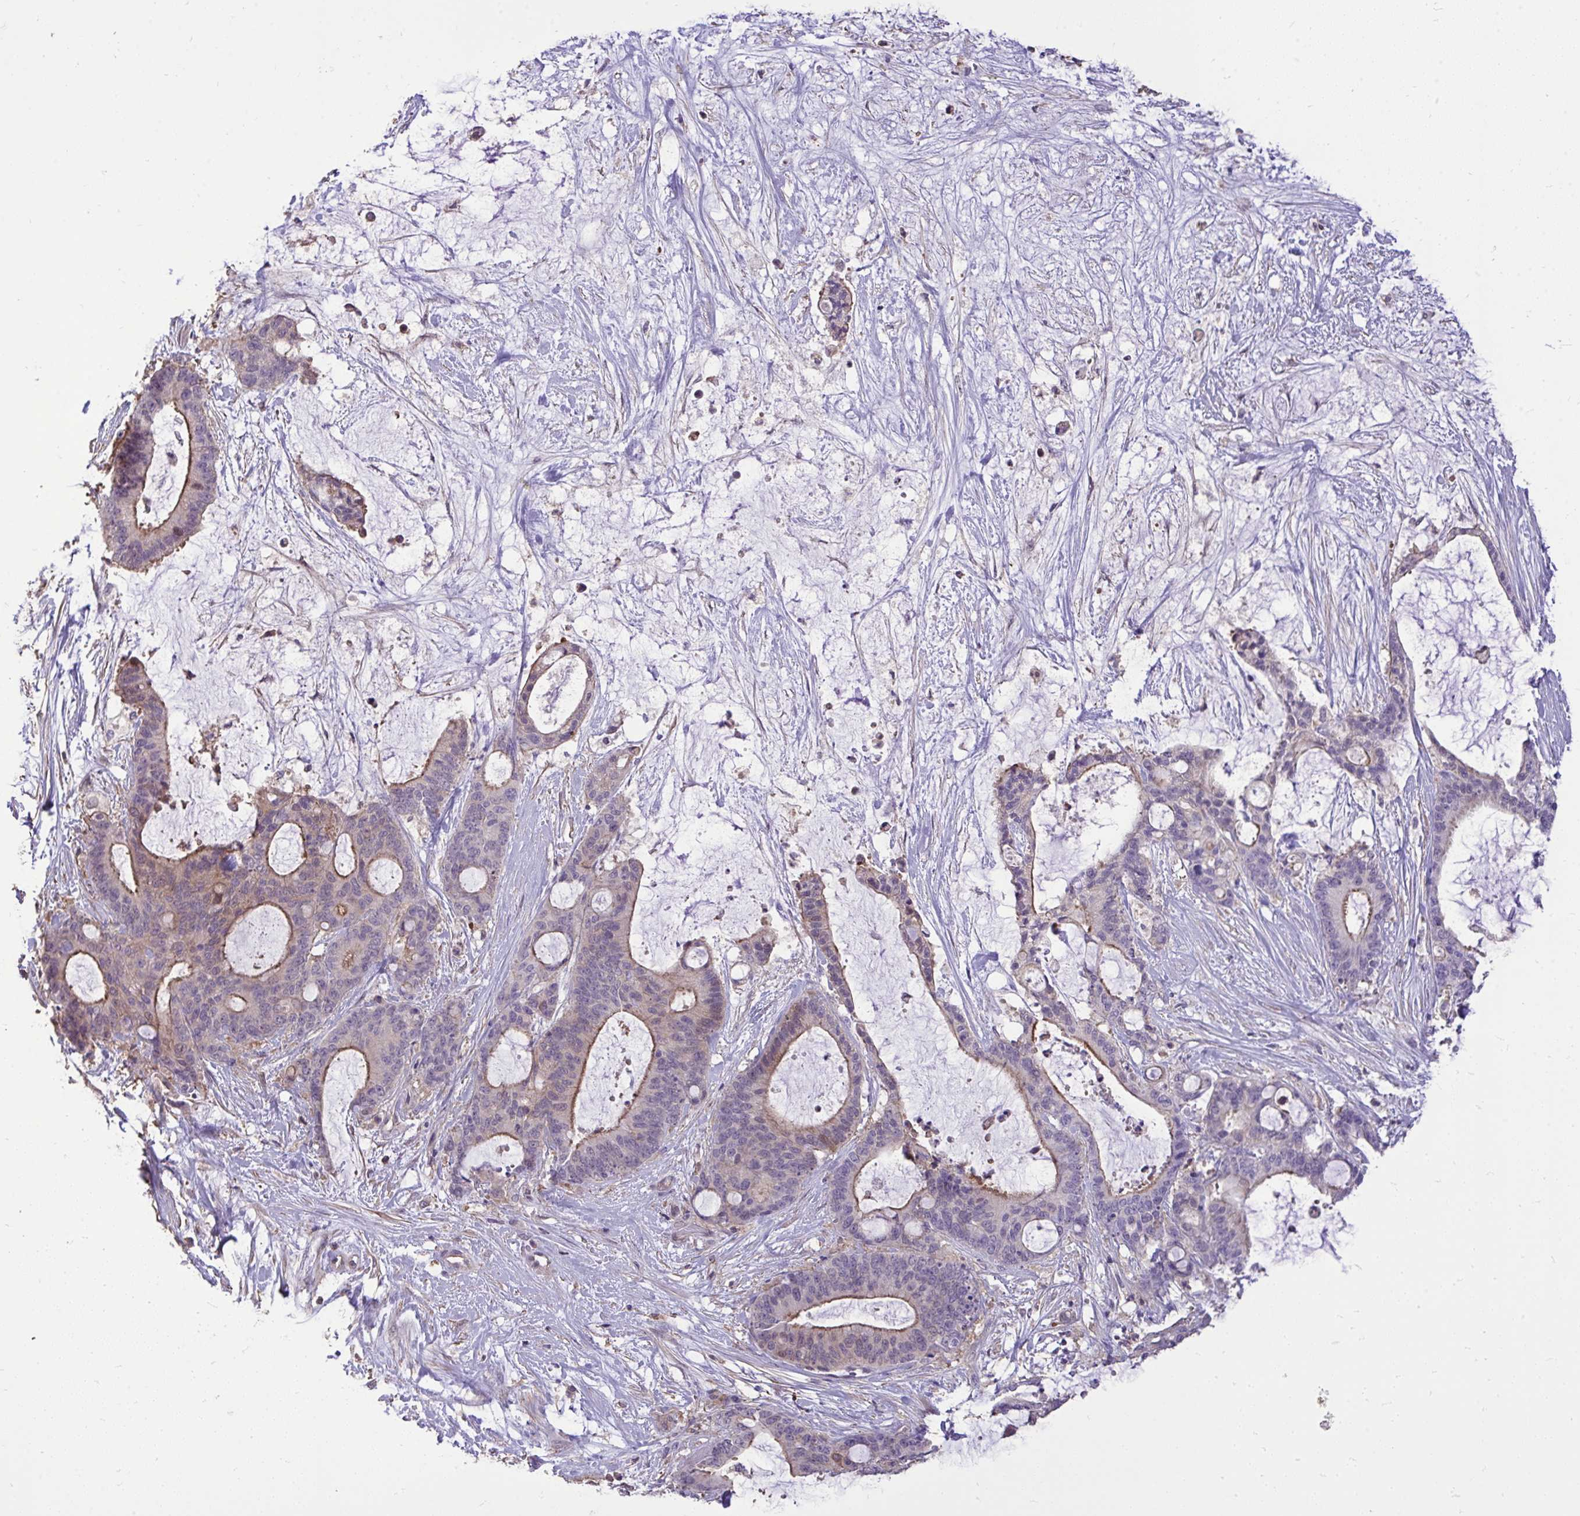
{"staining": {"intensity": "moderate", "quantity": "25%-75%", "location": "cytoplasmic/membranous"}, "tissue": "liver cancer", "cell_type": "Tumor cells", "image_type": "cancer", "snomed": [{"axis": "morphology", "description": "Normal tissue, NOS"}, {"axis": "morphology", "description": "Cholangiocarcinoma"}, {"axis": "topography", "description": "Liver"}, {"axis": "topography", "description": "Peripheral nerve tissue"}], "caption": "Immunohistochemical staining of human cholangiocarcinoma (liver) exhibits moderate cytoplasmic/membranous protein staining in approximately 25%-75% of tumor cells.", "gene": "IGFL2", "patient": {"sex": "female", "age": 73}}